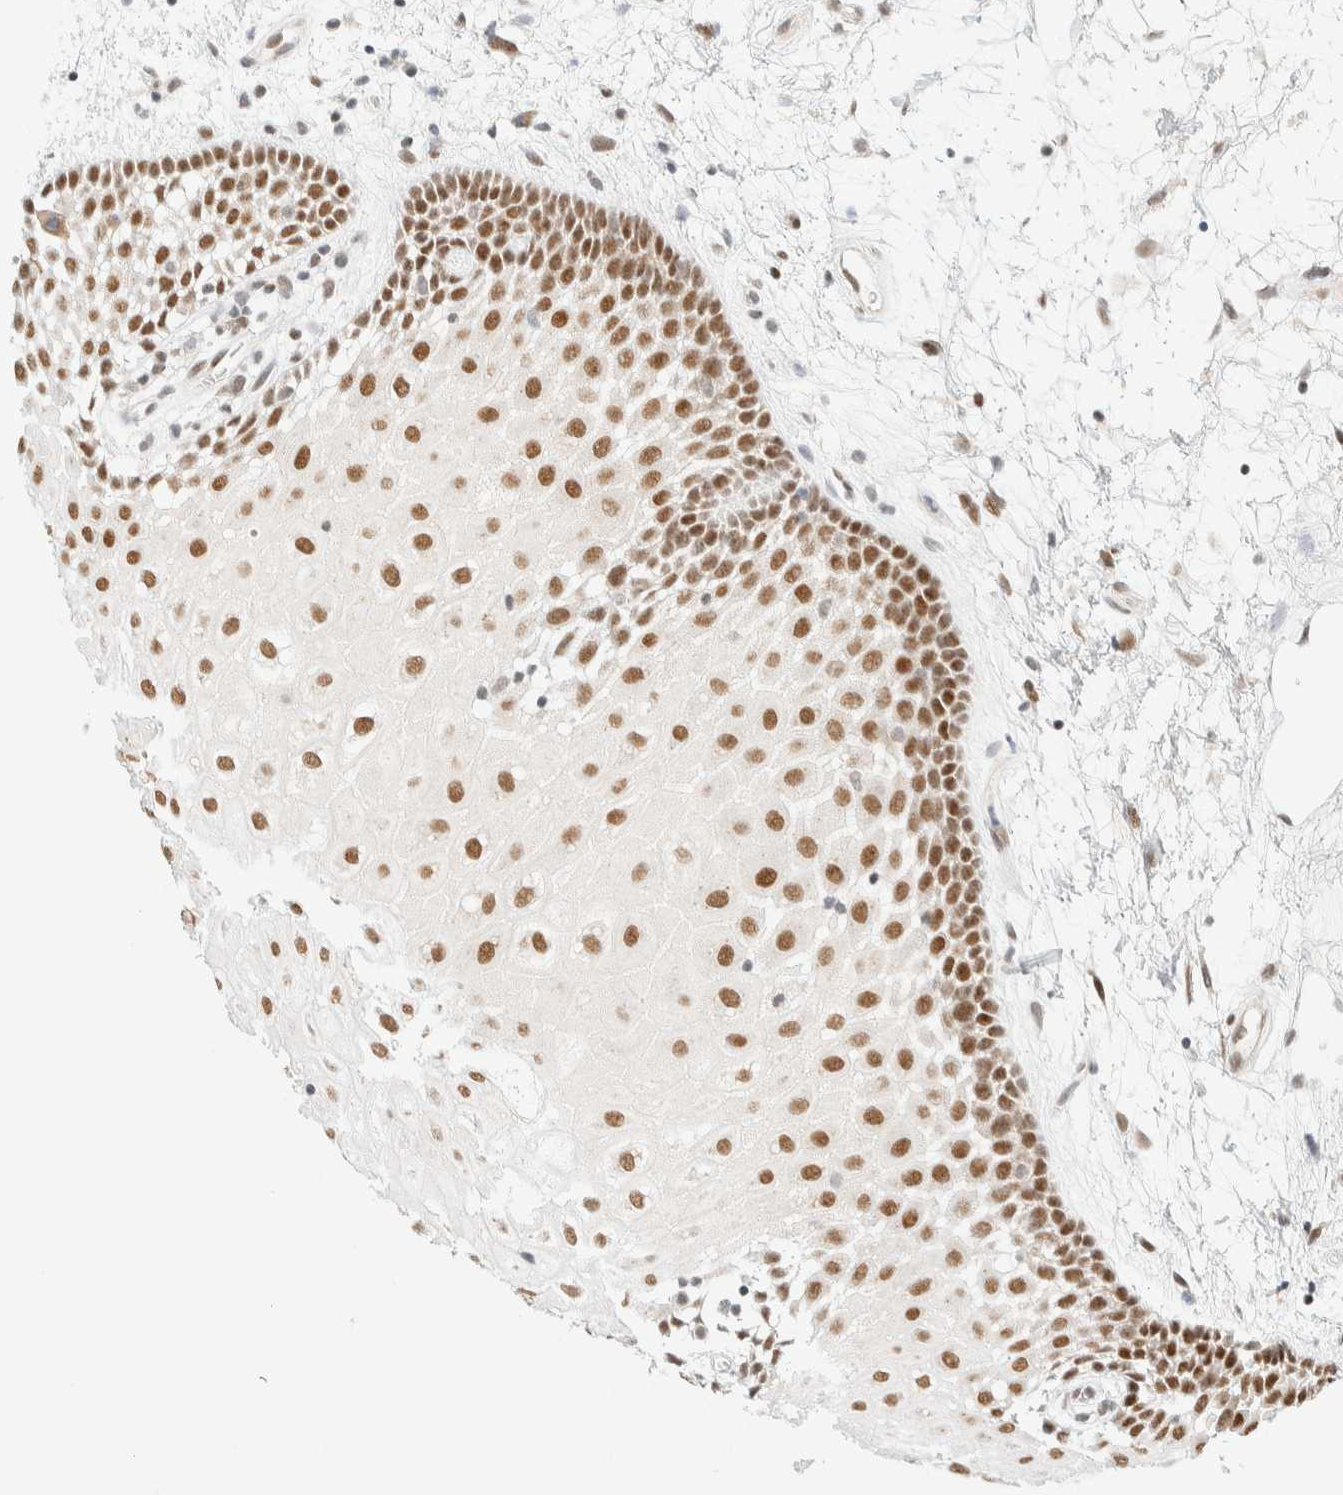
{"staining": {"intensity": "strong", "quantity": ">75%", "location": "nuclear"}, "tissue": "oral mucosa", "cell_type": "Squamous epithelial cells", "image_type": "normal", "snomed": [{"axis": "morphology", "description": "Normal tissue, NOS"}, {"axis": "topography", "description": "Skeletal muscle"}, {"axis": "topography", "description": "Oral tissue"}, {"axis": "topography", "description": "Peripheral nerve tissue"}], "caption": "Normal oral mucosa reveals strong nuclear positivity in about >75% of squamous epithelial cells.", "gene": "PYGO2", "patient": {"sex": "female", "age": 84}}